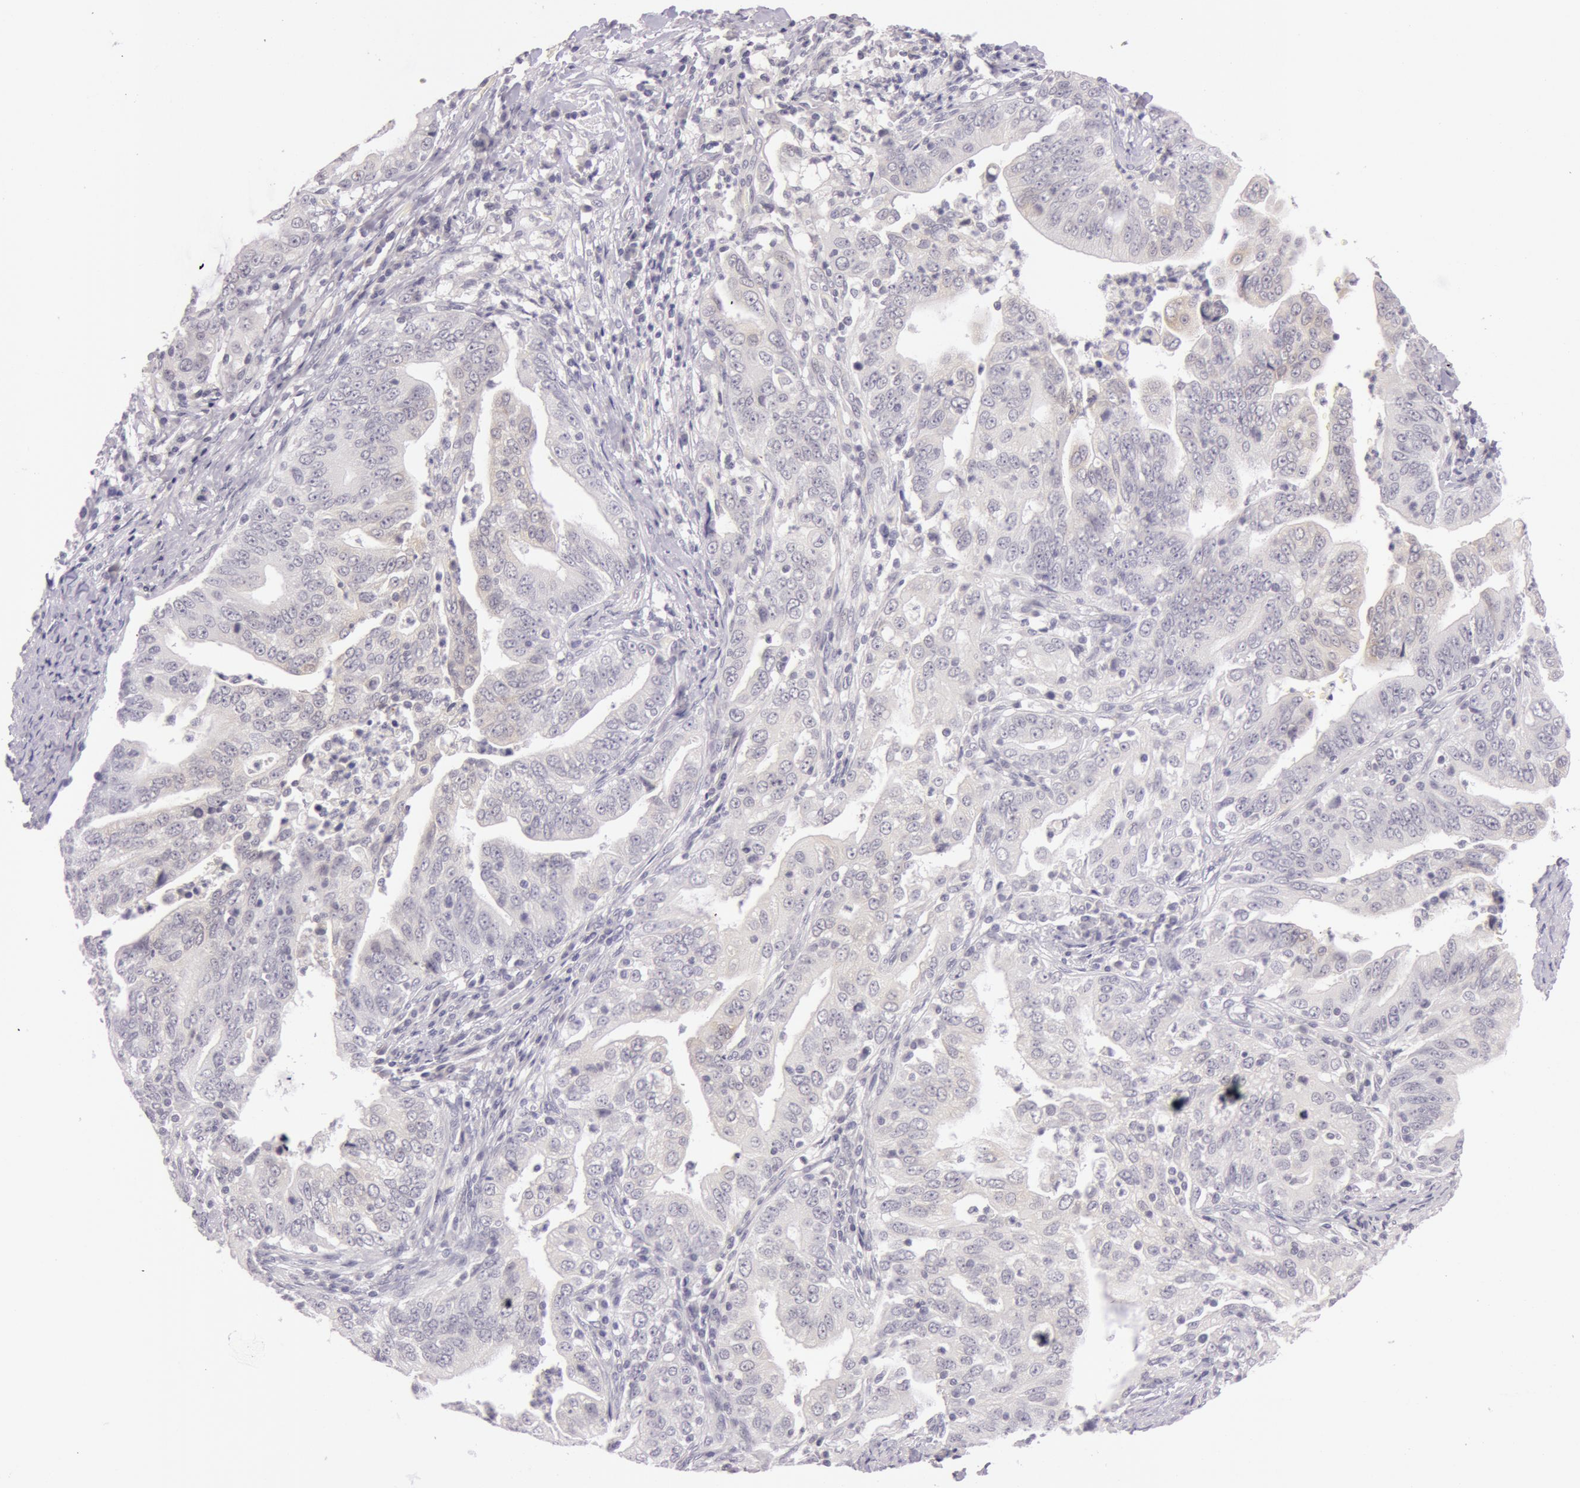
{"staining": {"intensity": "negative", "quantity": "none", "location": "none"}, "tissue": "stomach cancer", "cell_type": "Tumor cells", "image_type": "cancer", "snomed": [{"axis": "morphology", "description": "Adenocarcinoma, NOS"}, {"axis": "topography", "description": "Stomach, upper"}], "caption": "Tumor cells are negative for protein expression in human adenocarcinoma (stomach).", "gene": "RBMY1F", "patient": {"sex": "female", "age": 50}}